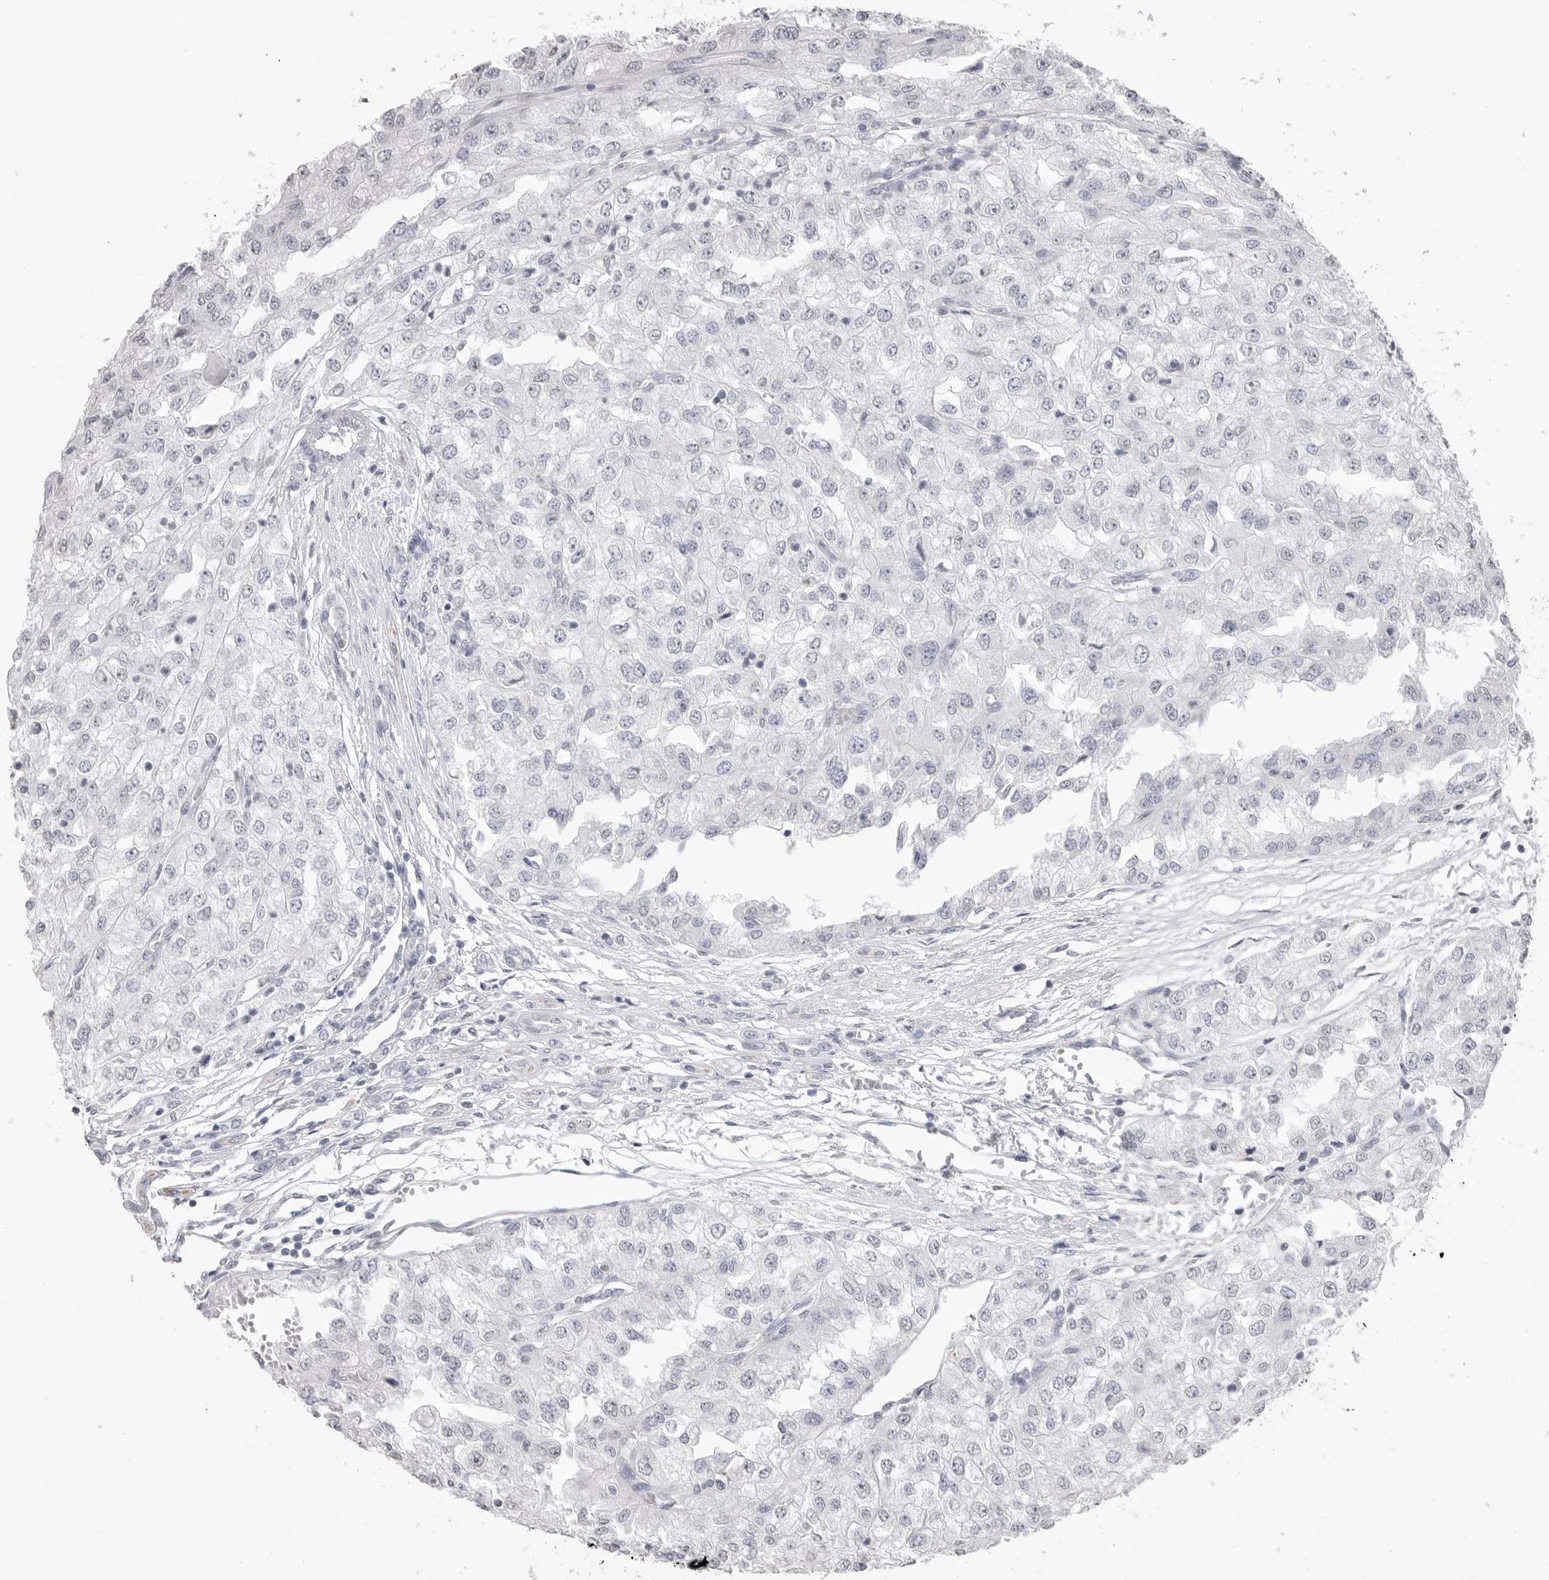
{"staining": {"intensity": "negative", "quantity": "none", "location": "none"}, "tissue": "renal cancer", "cell_type": "Tumor cells", "image_type": "cancer", "snomed": [{"axis": "morphology", "description": "Adenocarcinoma, NOS"}, {"axis": "topography", "description": "Kidney"}], "caption": "Immunohistochemical staining of human renal adenocarcinoma demonstrates no significant staining in tumor cells.", "gene": "ICAM5", "patient": {"sex": "female", "age": 54}}